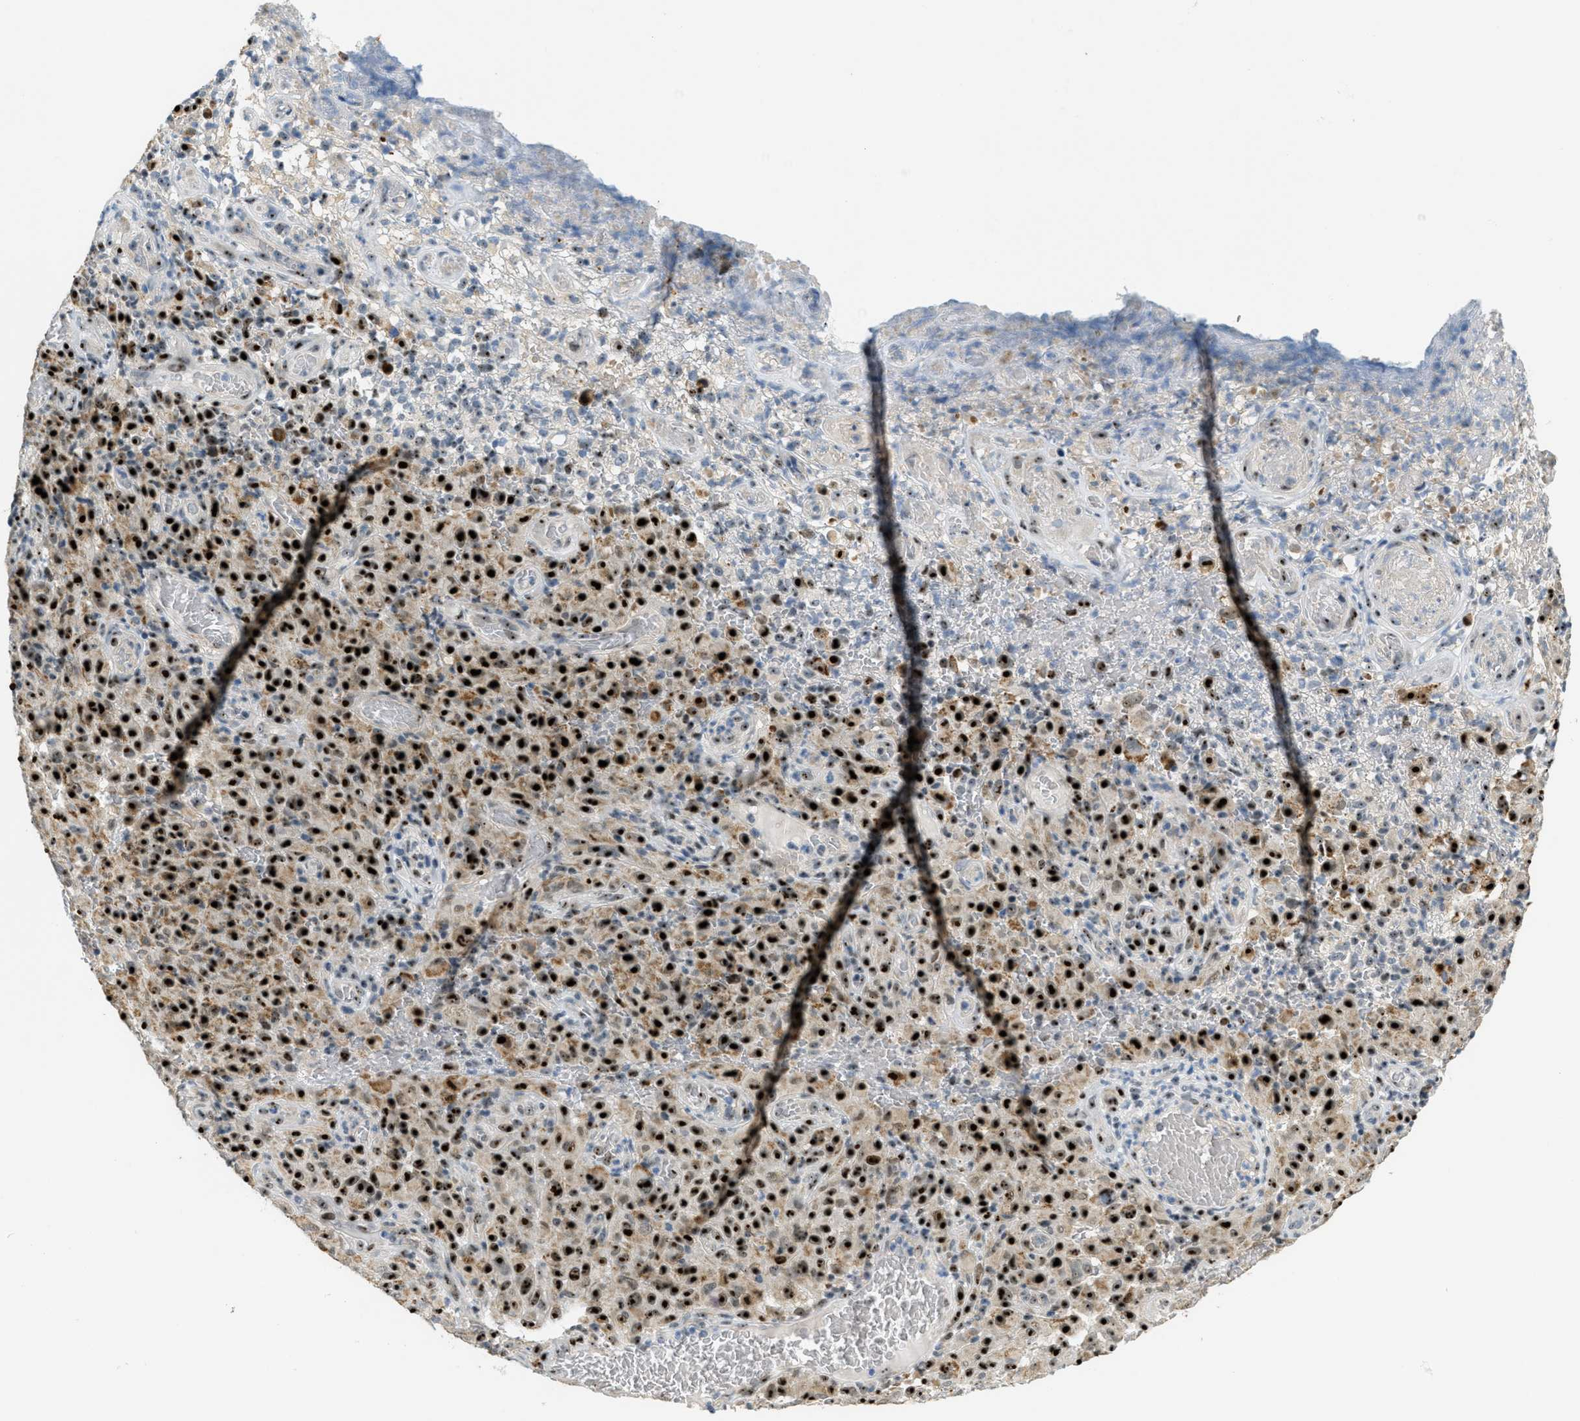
{"staining": {"intensity": "strong", "quantity": ">75%", "location": "cytoplasmic/membranous,nuclear"}, "tissue": "melanoma", "cell_type": "Tumor cells", "image_type": "cancer", "snomed": [{"axis": "morphology", "description": "Malignant melanoma, NOS"}, {"axis": "topography", "description": "Skin"}], "caption": "Malignant melanoma stained with IHC reveals strong cytoplasmic/membranous and nuclear staining in approximately >75% of tumor cells.", "gene": "DDX47", "patient": {"sex": "female", "age": 82}}